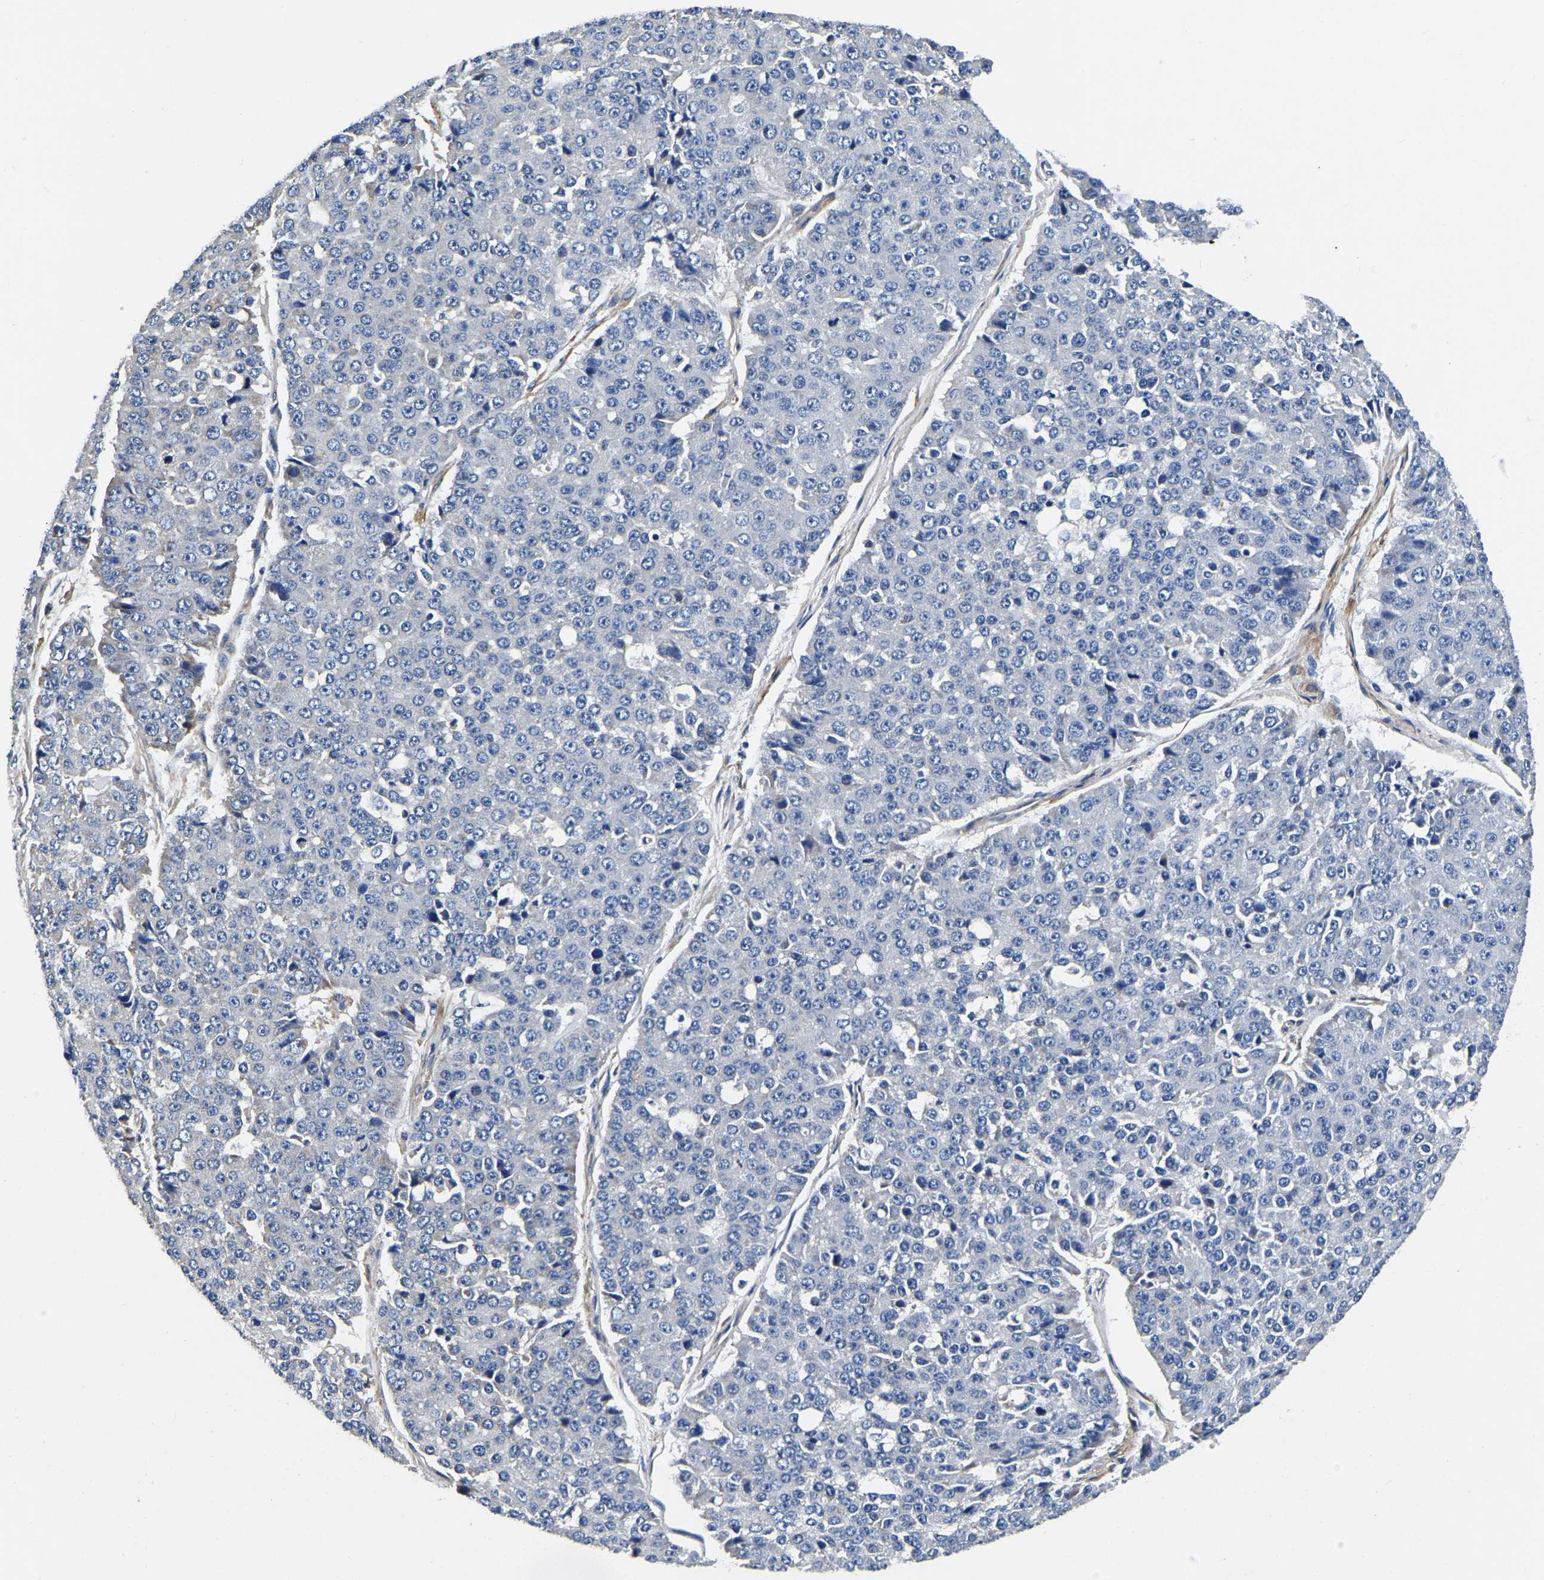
{"staining": {"intensity": "negative", "quantity": "none", "location": "none"}, "tissue": "pancreatic cancer", "cell_type": "Tumor cells", "image_type": "cancer", "snomed": [{"axis": "morphology", "description": "Adenocarcinoma, NOS"}, {"axis": "topography", "description": "Pancreas"}], "caption": "High power microscopy micrograph of an immunohistochemistry image of pancreatic cancer, revealing no significant staining in tumor cells.", "gene": "KCTD17", "patient": {"sex": "male", "age": 50}}